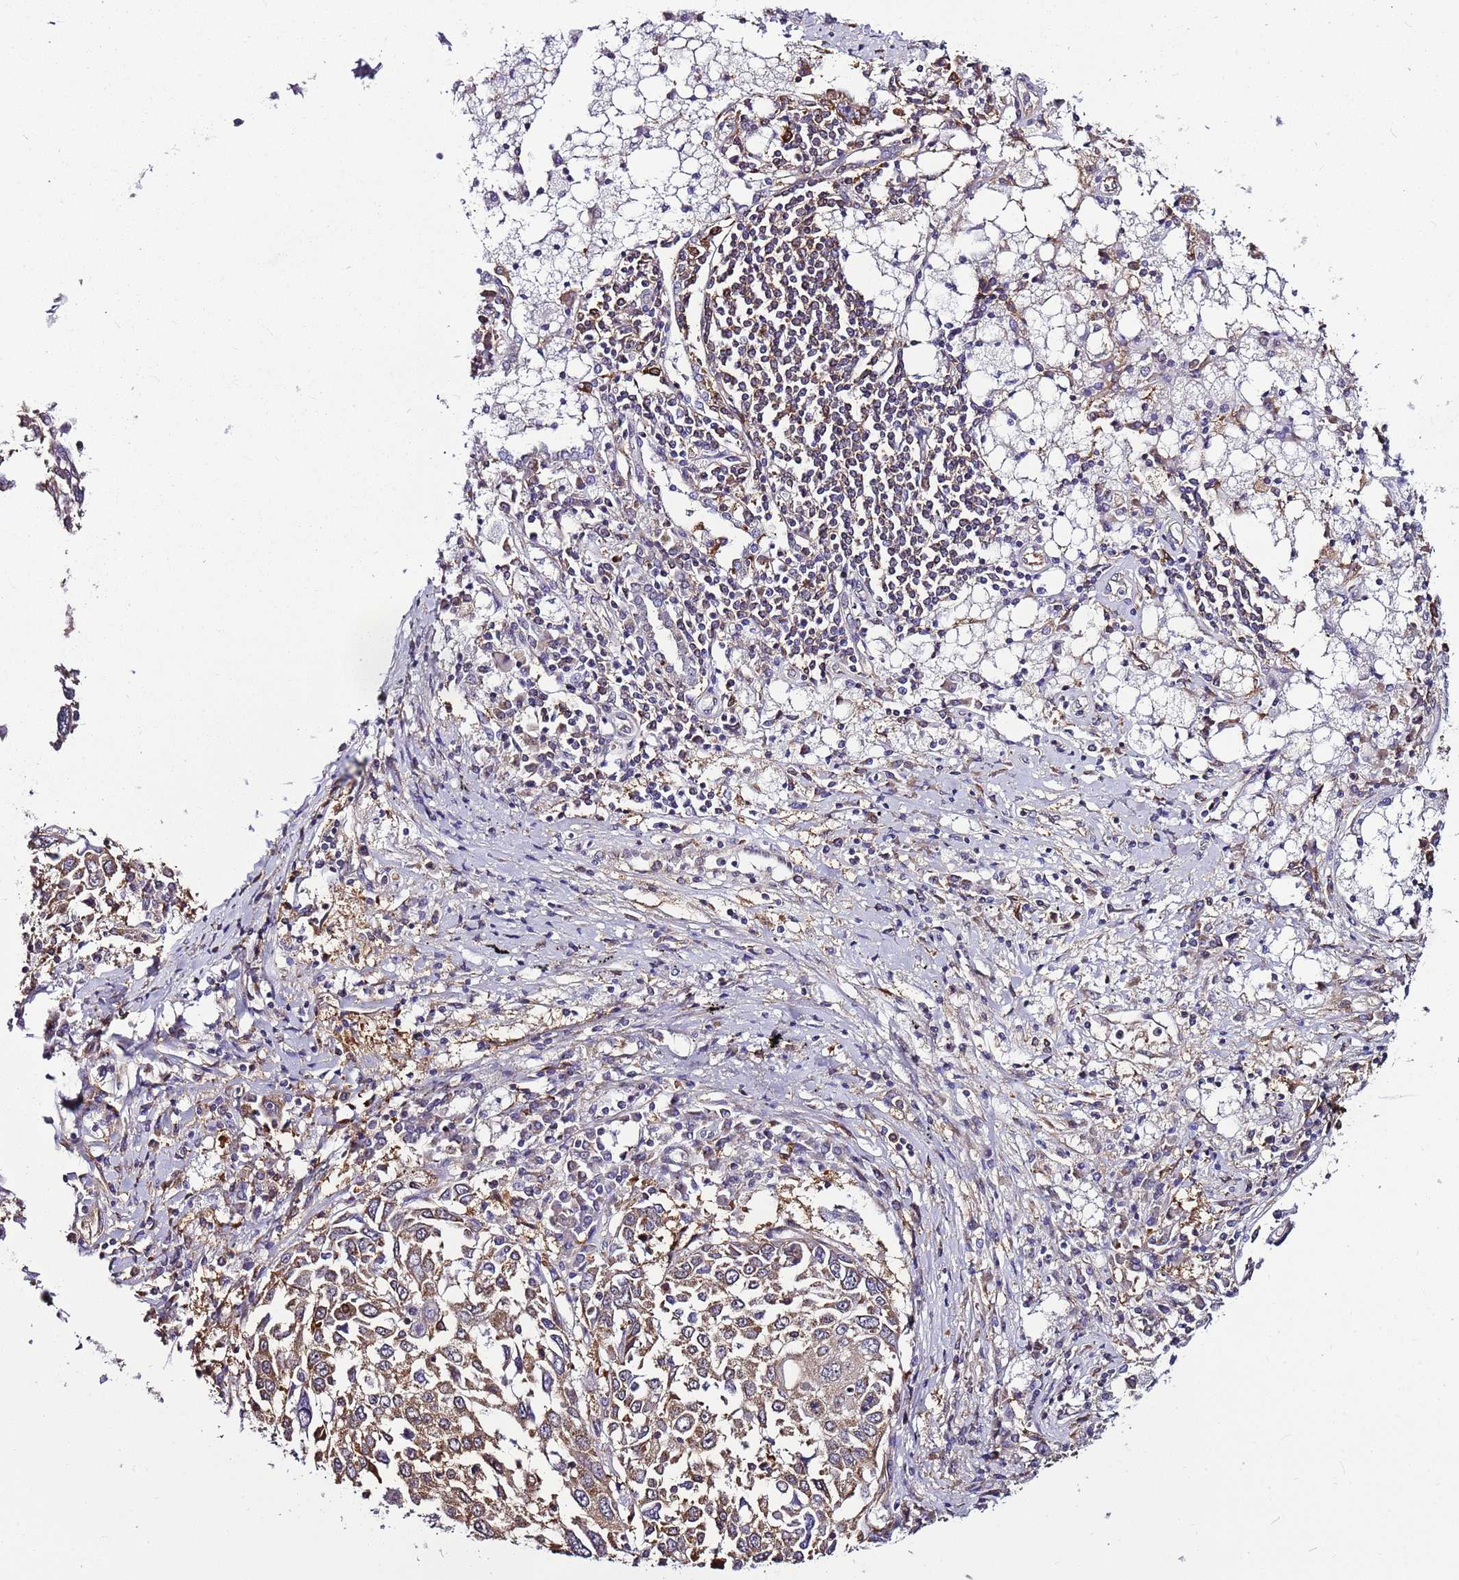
{"staining": {"intensity": "moderate", "quantity": ">75%", "location": "cytoplasmic/membranous"}, "tissue": "lung cancer", "cell_type": "Tumor cells", "image_type": "cancer", "snomed": [{"axis": "morphology", "description": "Squamous cell carcinoma, NOS"}, {"axis": "topography", "description": "Lung"}], "caption": "Squamous cell carcinoma (lung) stained for a protein (brown) demonstrates moderate cytoplasmic/membranous positive staining in approximately >75% of tumor cells.", "gene": "ATXN2L", "patient": {"sex": "male", "age": 65}}